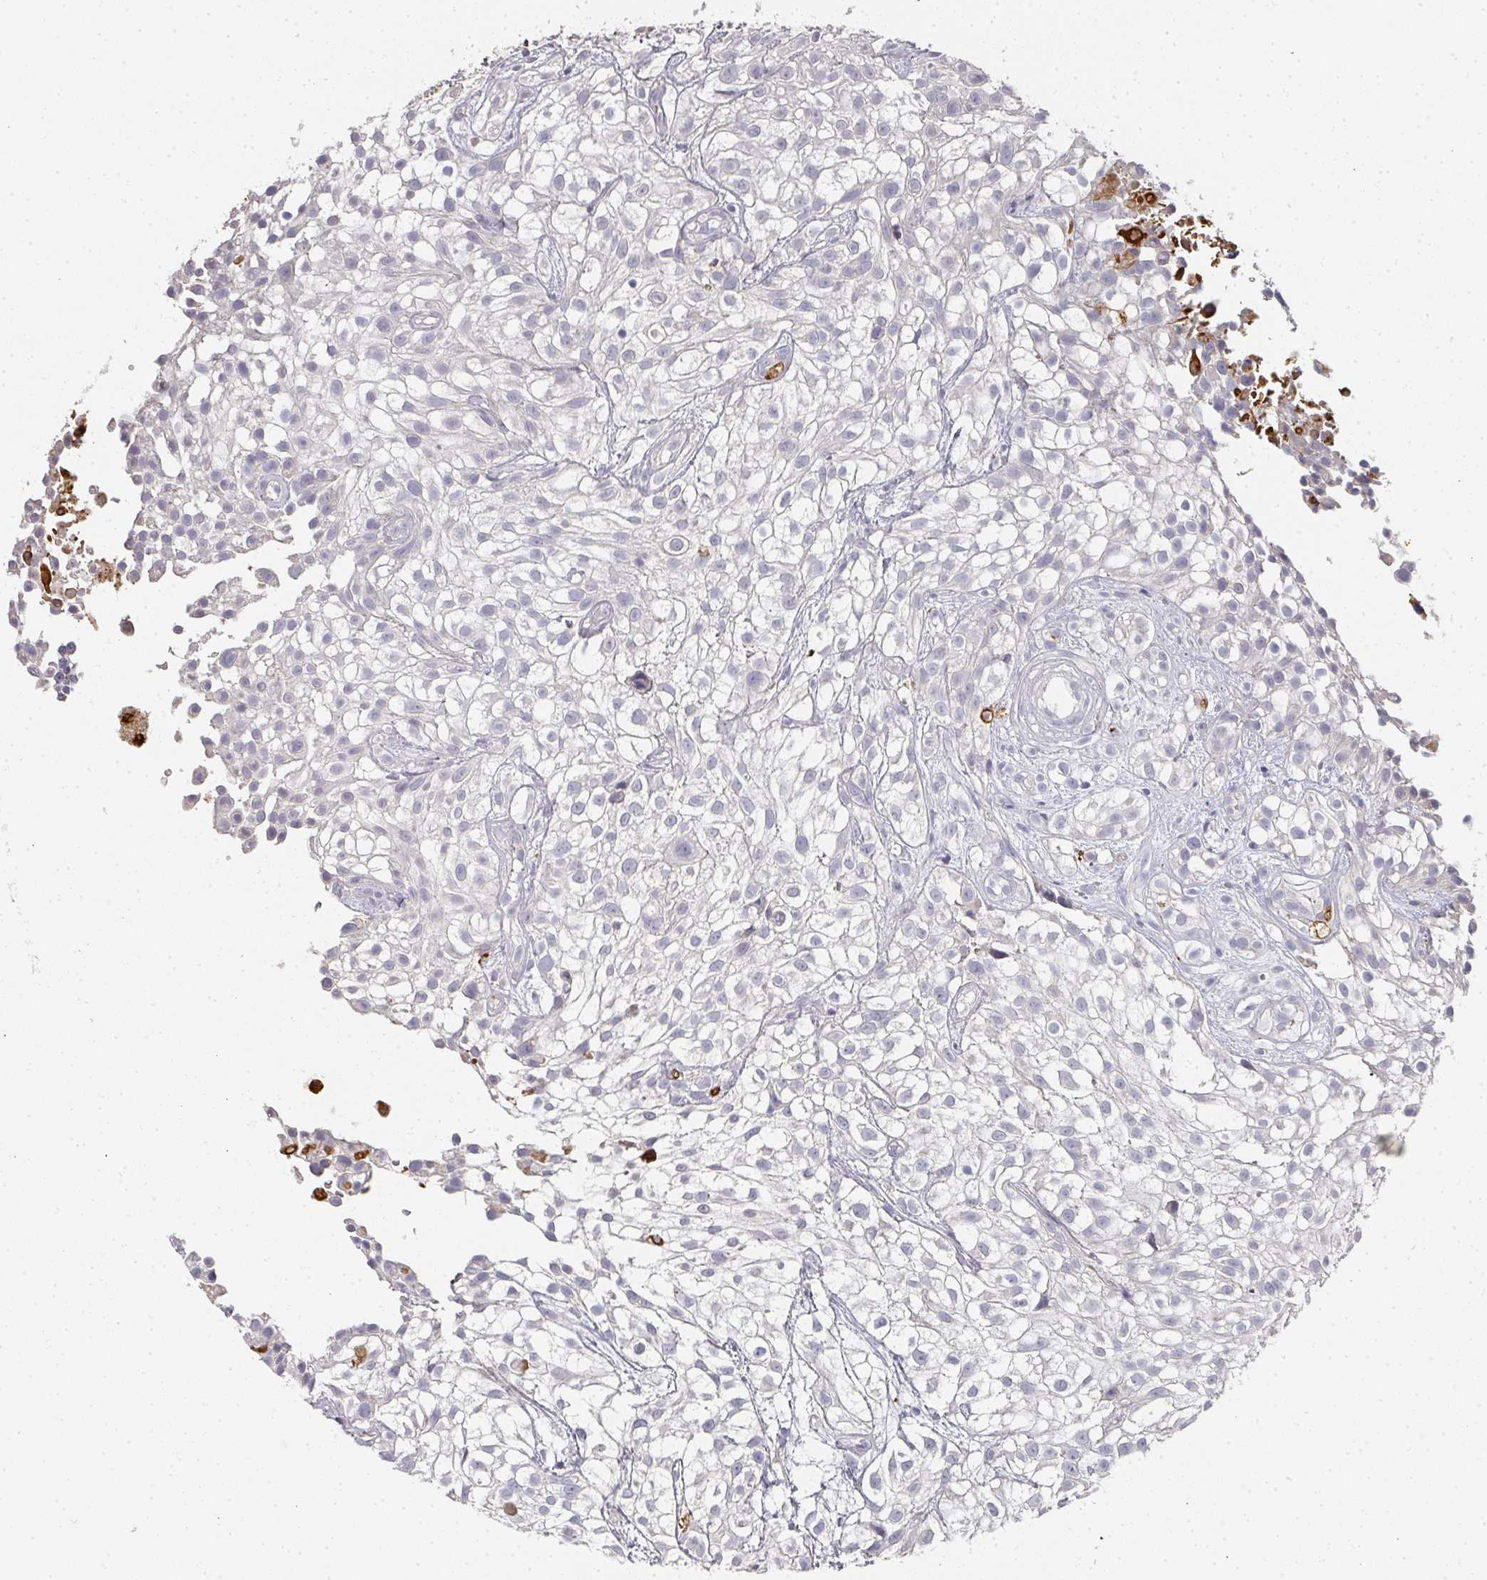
{"staining": {"intensity": "negative", "quantity": "none", "location": "none"}, "tissue": "urothelial cancer", "cell_type": "Tumor cells", "image_type": "cancer", "snomed": [{"axis": "morphology", "description": "Urothelial carcinoma, High grade"}, {"axis": "topography", "description": "Urinary bladder"}], "caption": "The histopathology image reveals no staining of tumor cells in urothelial carcinoma (high-grade). (DAB (3,3'-diaminobenzidine) immunohistochemistry (IHC) visualized using brightfield microscopy, high magnification).", "gene": "CAMP", "patient": {"sex": "male", "age": 56}}